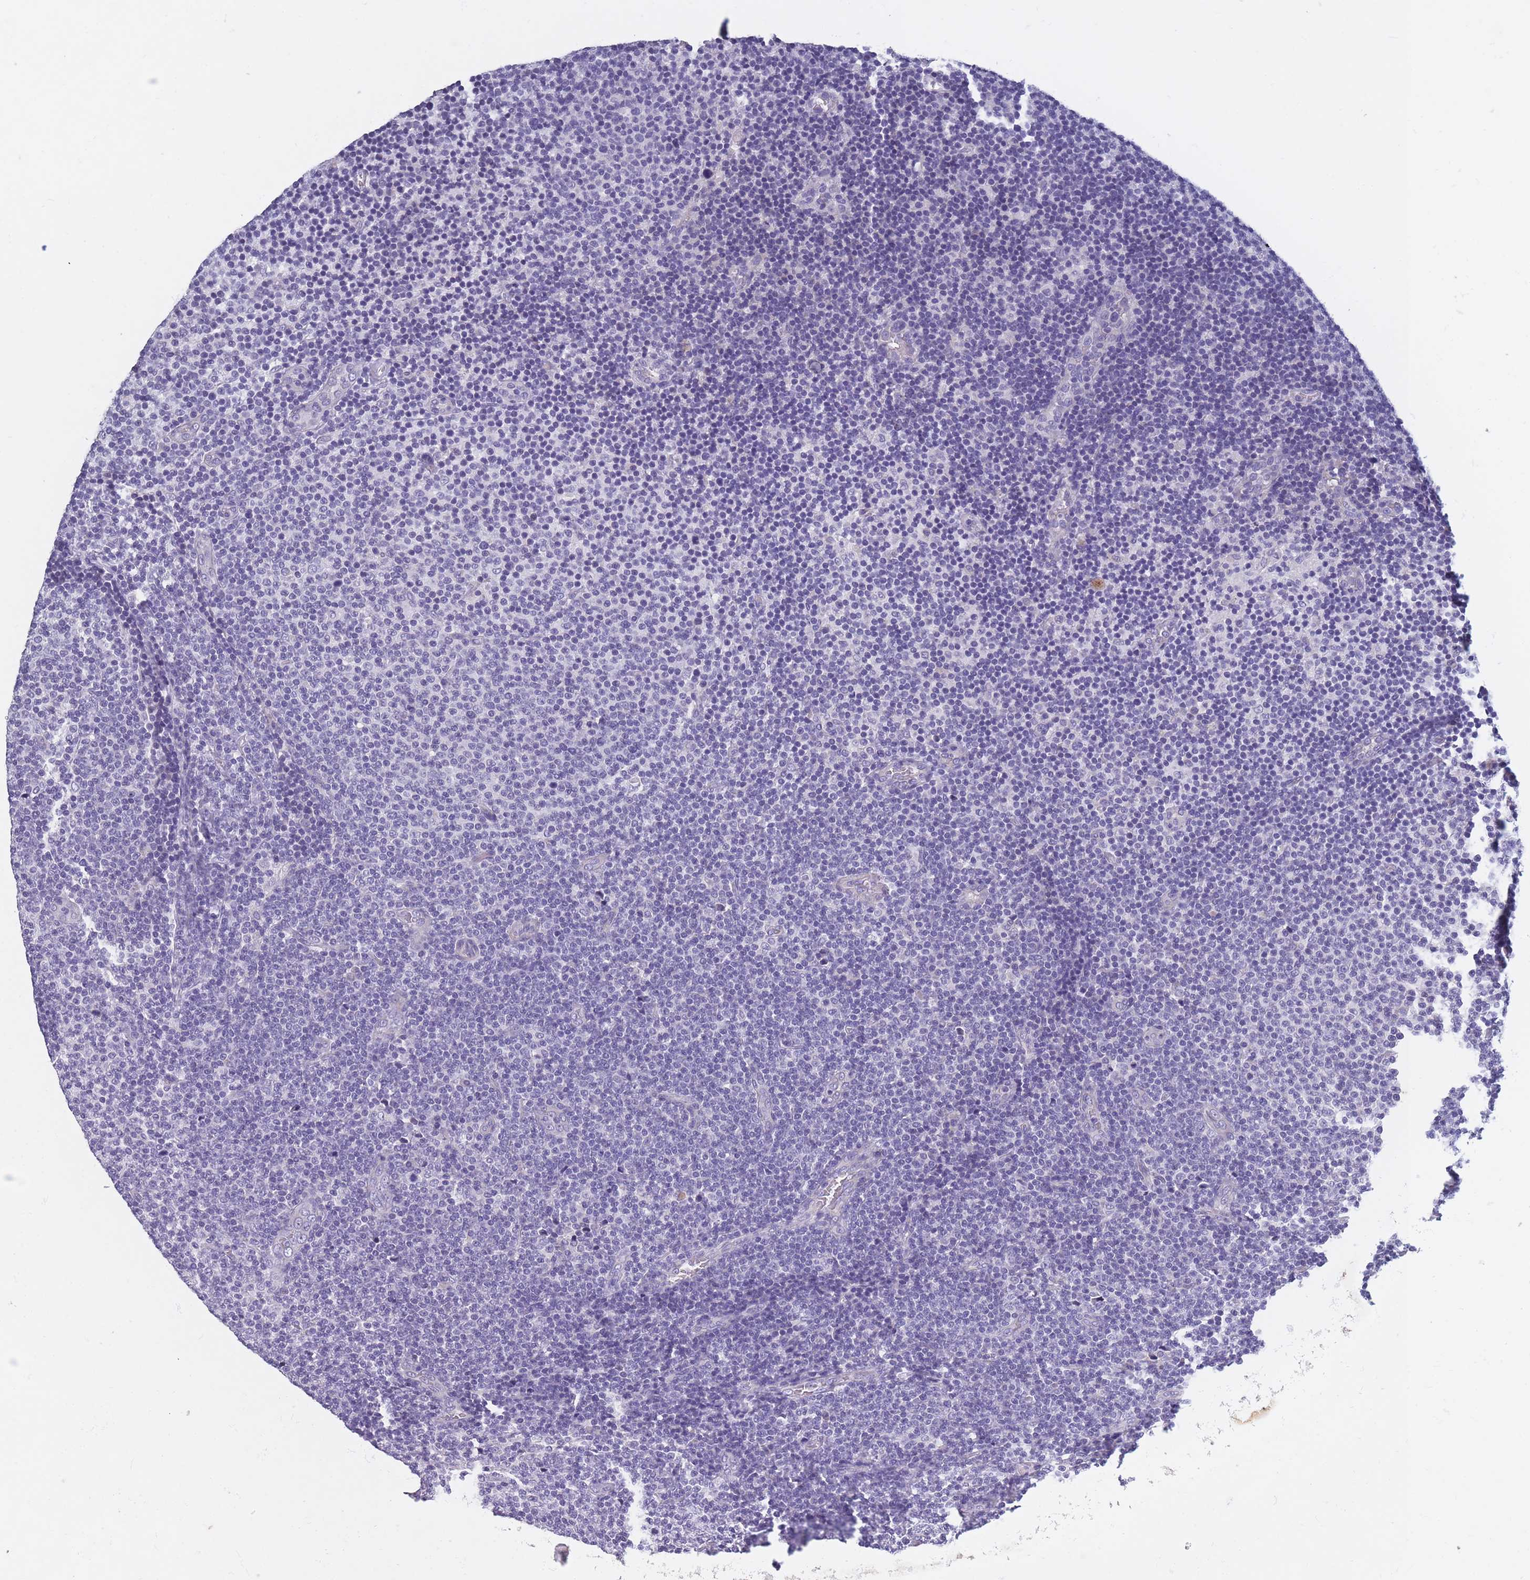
{"staining": {"intensity": "negative", "quantity": "none", "location": "none"}, "tissue": "lymphoma", "cell_type": "Tumor cells", "image_type": "cancer", "snomed": [{"axis": "morphology", "description": "Malignant lymphoma, non-Hodgkin's type, Low grade"}, {"axis": "topography", "description": "Lymph node"}], "caption": "Micrograph shows no protein staining in tumor cells of malignant lymphoma, non-Hodgkin's type (low-grade) tissue.", "gene": "OR4C5", "patient": {"sex": "male", "age": 66}}